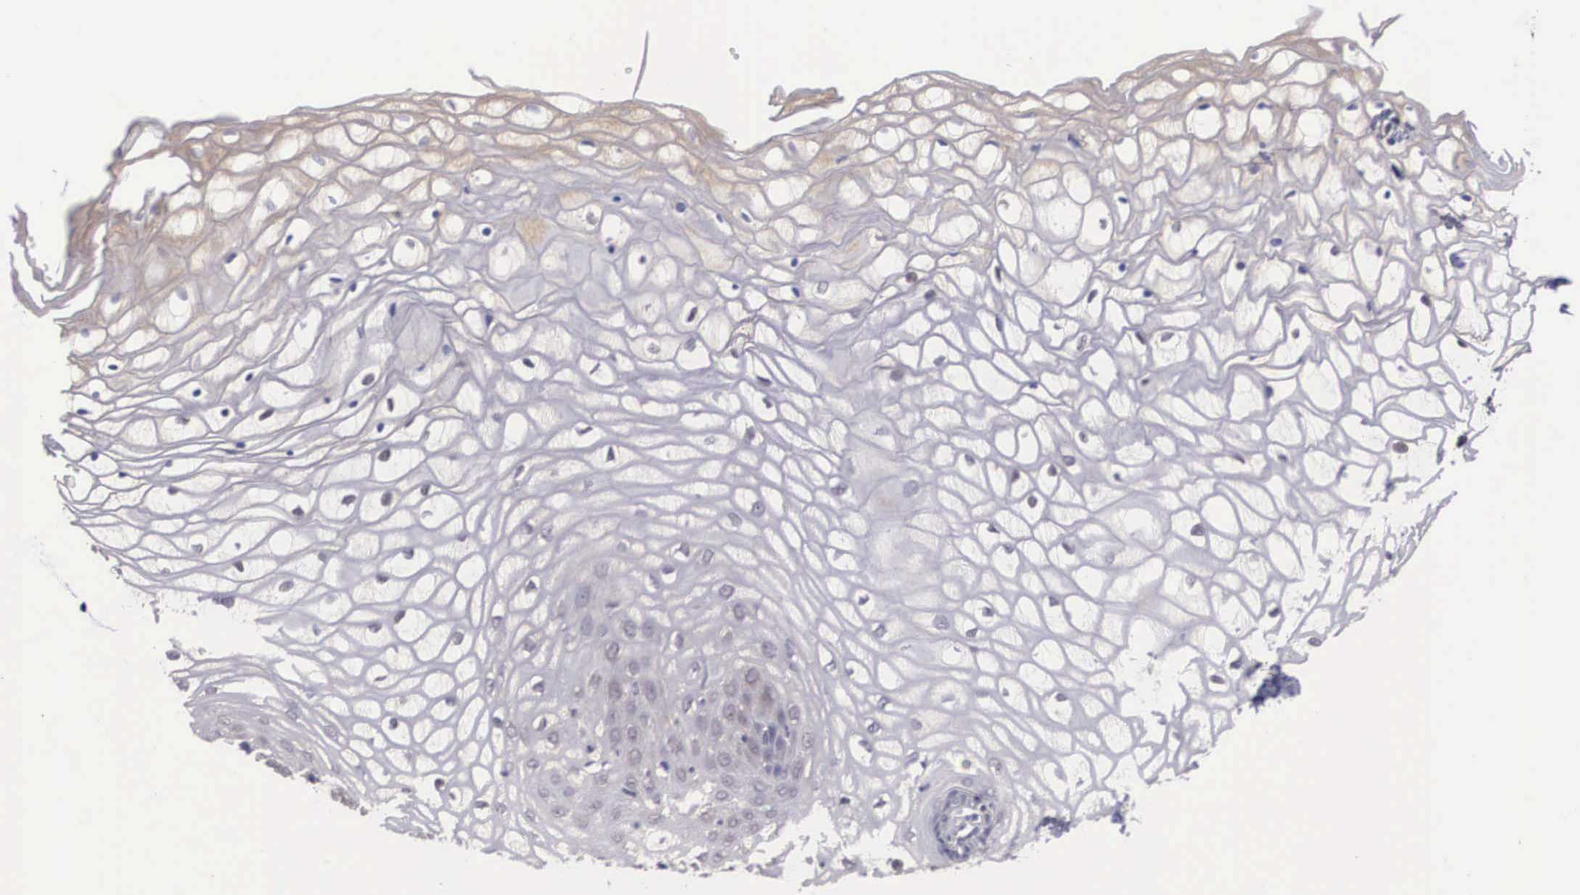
{"staining": {"intensity": "weak", "quantity": "25%-75%", "location": "cytoplasmic/membranous,nuclear"}, "tissue": "vagina", "cell_type": "Squamous epithelial cells", "image_type": "normal", "snomed": [{"axis": "morphology", "description": "Normal tissue, NOS"}, {"axis": "topography", "description": "Vagina"}], "caption": "This micrograph displays IHC staining of benign vagina, with low weak cytoplasmic/membranous,nuclear staining in about 25%-75% of squamous epithelial cells.", "gene": "NINL", "patient": {"sex": "female", "age": 34}}